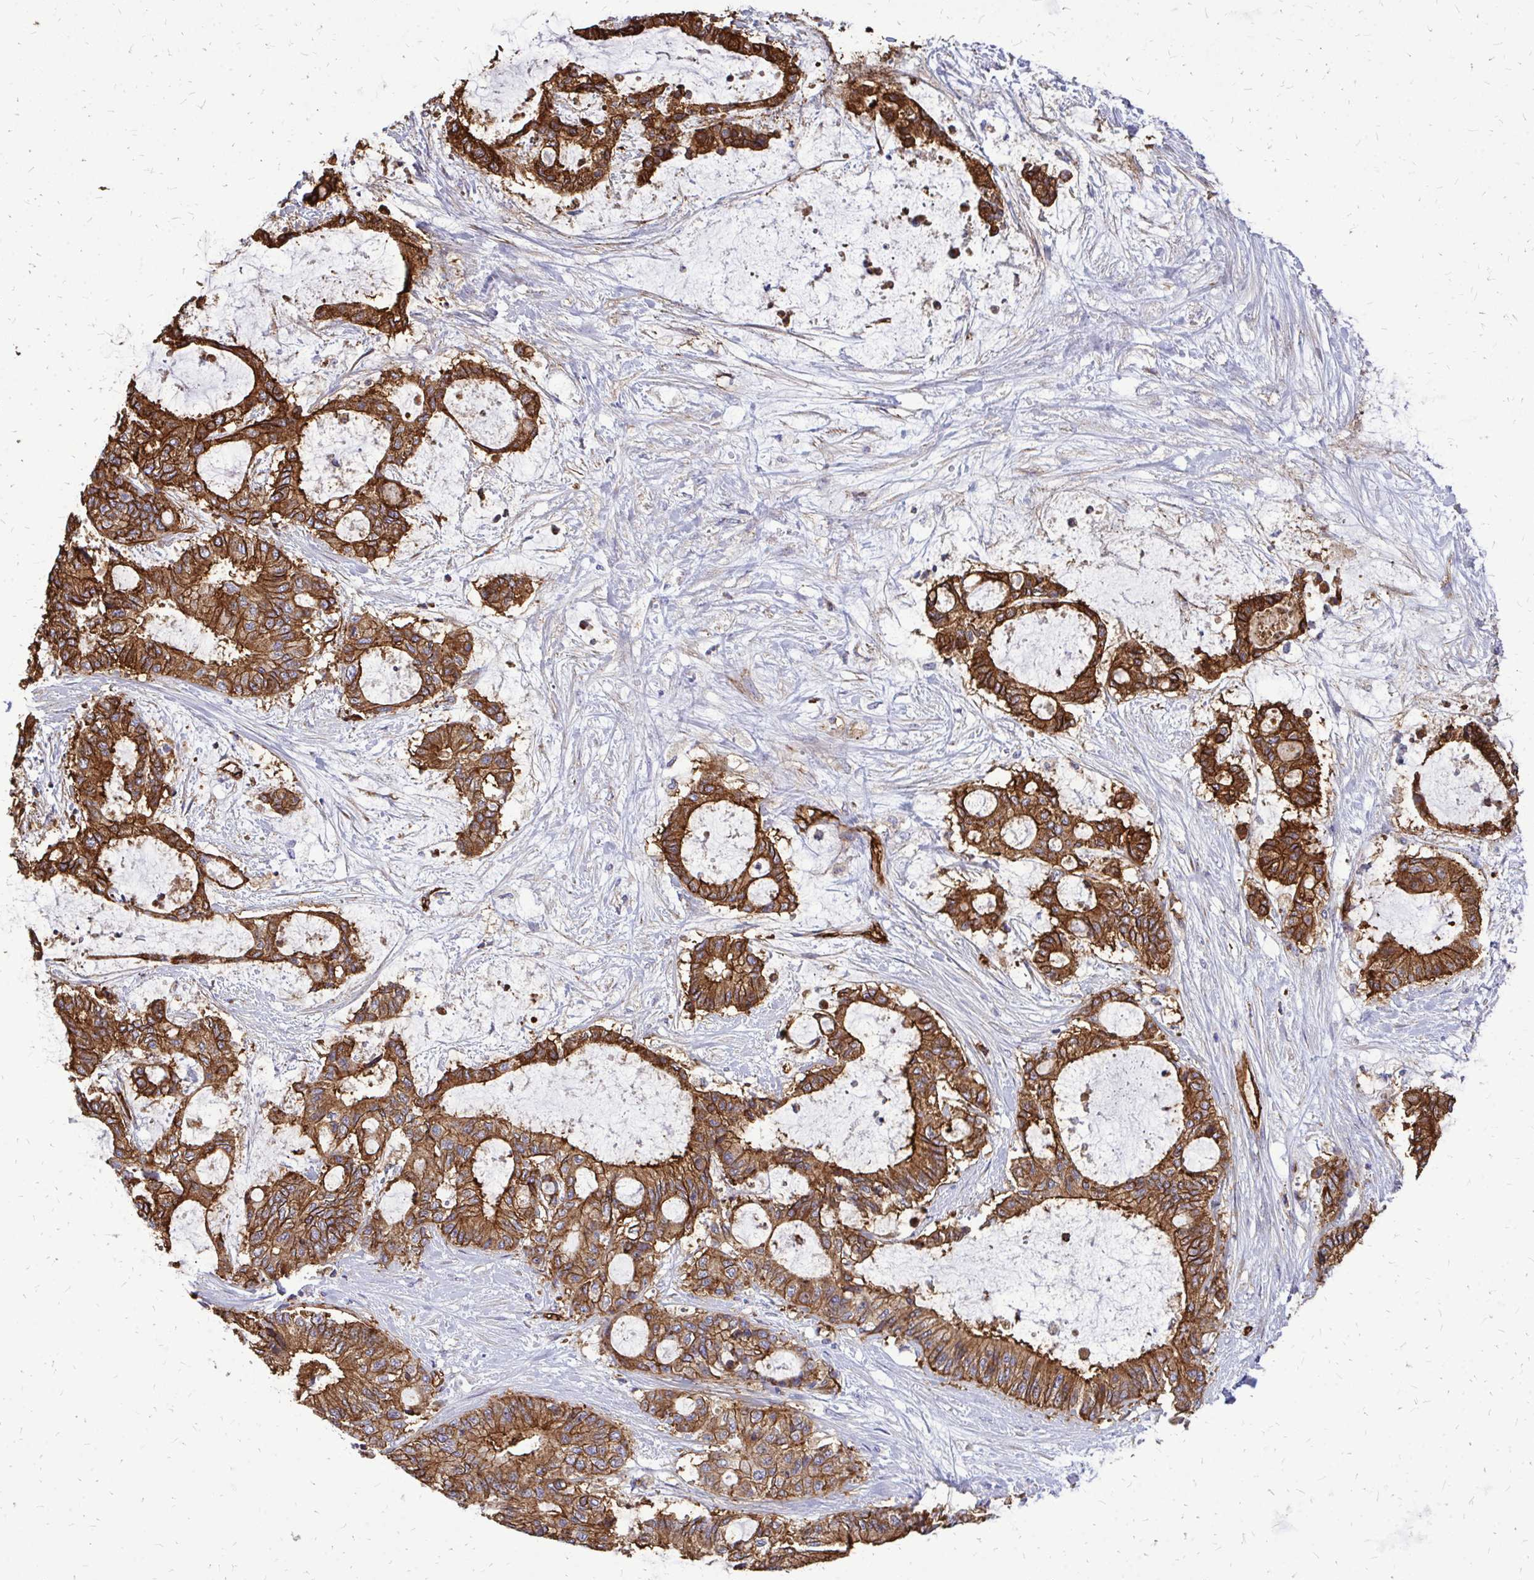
{"staining": {"intensity": "strong", "quantity": ">75%", "location": "cytoplasmic/membranous"}, "tissue": "liver cancer", "cell_type": "Tumor cells", "image_type": "cancer", "snomed": [{"axis": "morphology", "description": "Normal tissue, NOS"}, {"axis": "morphology", "description": "Cholangiocarcinoma"}, {"axis": "topography", "description": "Liver"}, {"axis": "topography", "description": "Peripheral nerve tissue"}], "caption": "Protein expression analysis of human liver cholangiocarcinoma reveals strong cytoplasmic/membranous expression in approximately >75% of tumor cells.", "gene": "MARCKSL1", "patient": {"sex": "female", "age": 73}}